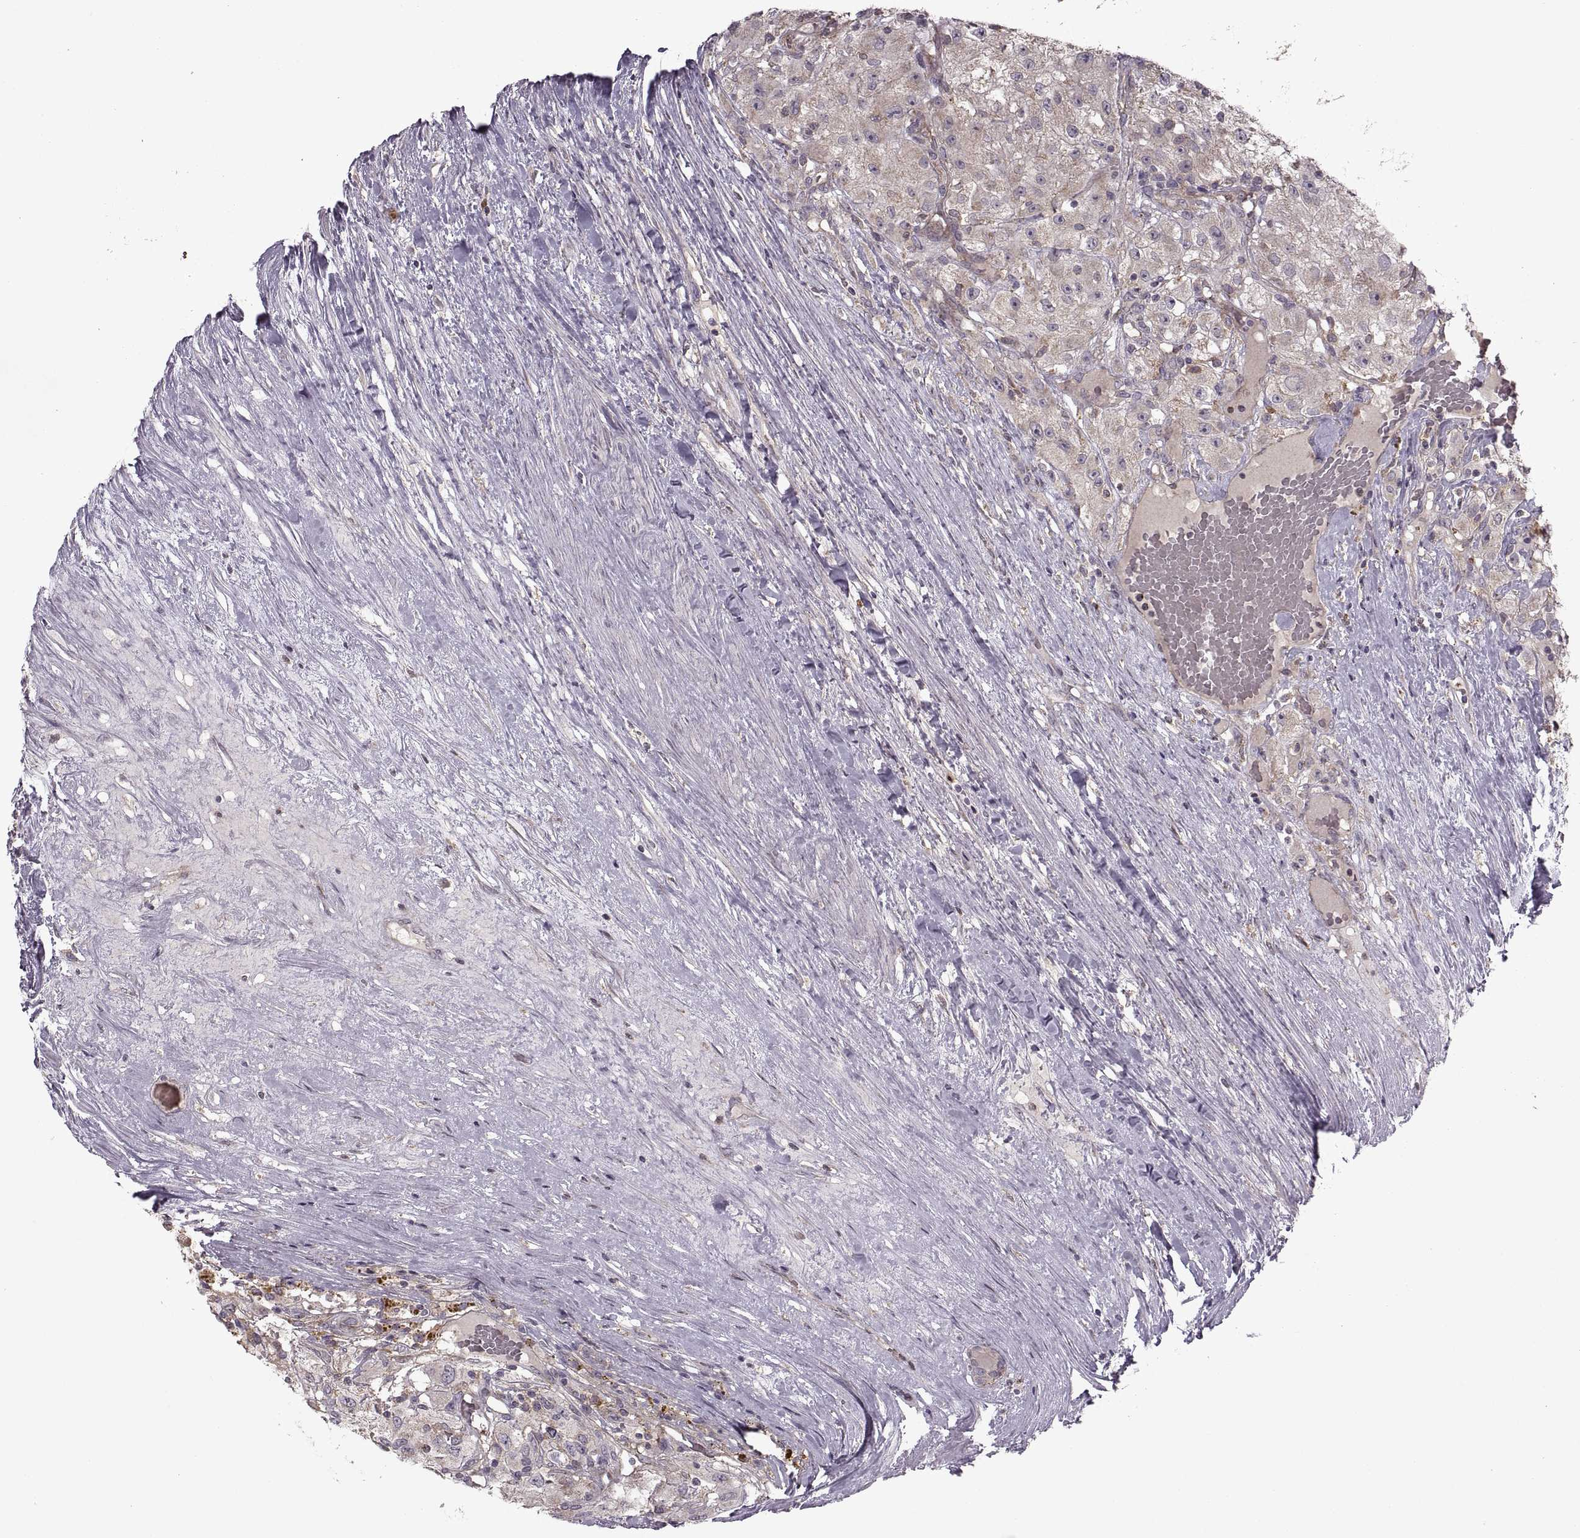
{"staining": {"intensity": "weak", "quantity": "<25%", "location": "cytoplasmic/membranous"}, "tissue": "renal cancer", "cell_type": "Tumor cells", "image_type": "cancer", "snomed": [{"axis": "morphology", "description": "Adenocarcinoma, NOS"}, {"axis": "topography", "description": "Kidney"}], "caption": "Tumor cells are negative for brown protein staining in renal cancer (adenocarcinoma). (DAB (3,3'-diaminobenzidine) IHC, high magnification).", "gene": "PIERCE1", "patient": {"sex": "female", "age": 67}}